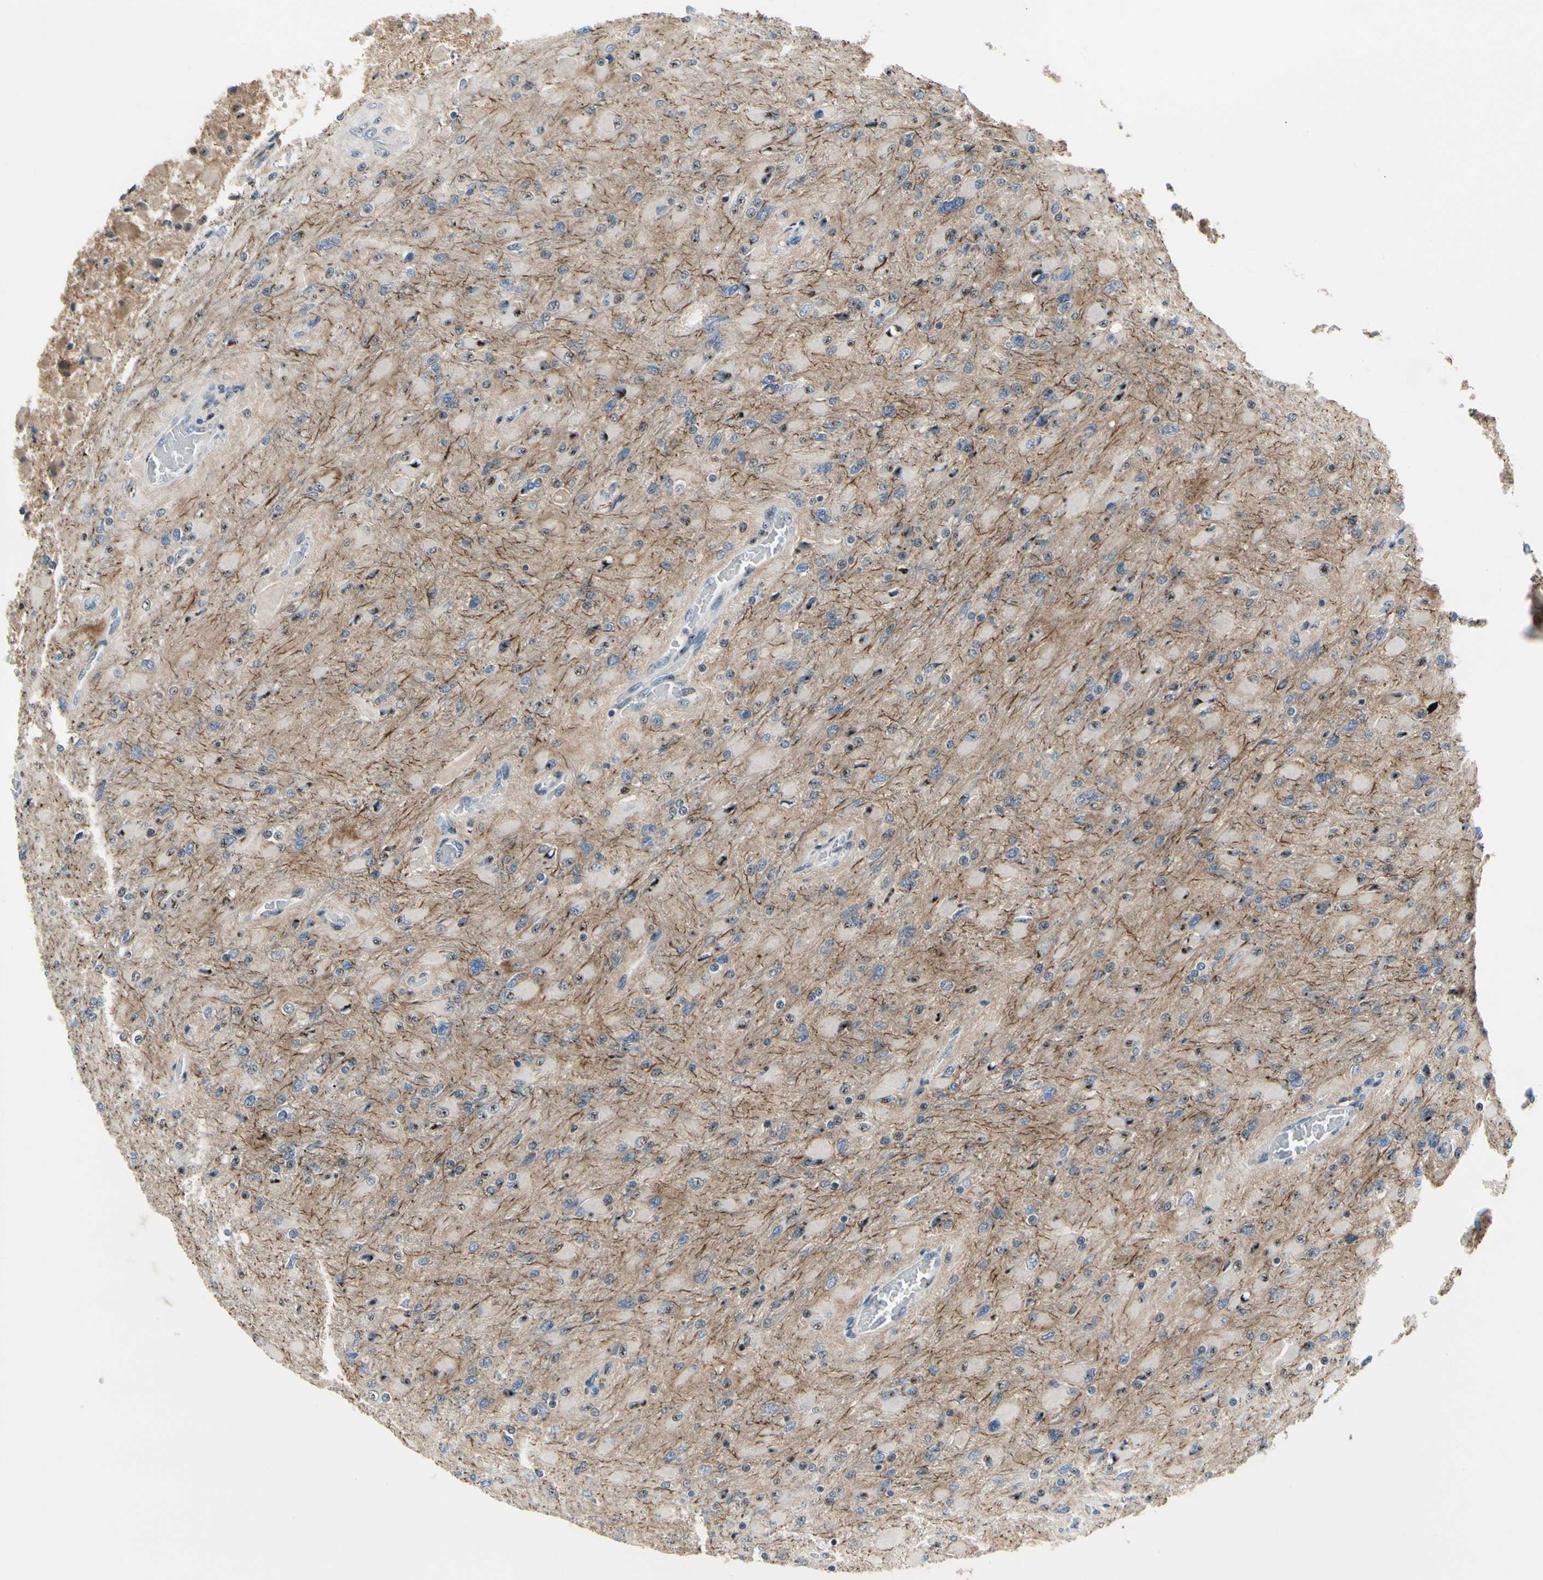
{"staining": {"intensity": "moderate", "quantity": "<25%", "location": "nuclear"}, "tissue": "glioma", "cell_type": "Tumor cells", "image_type": "cancer", "snomed": [{"axis": "morphology", "description": "Glioma, malignant, High grade"}, {"axis": "topography", "description": "Cerebral cortex"}], "caption": "A high-resolution photomicrograph shows immunohistochemistry staining of malignant glioma (high-grade), which shows moderate nuclear expression in approximately <25% of tumor cells.", "gene": "NFASC", "patient": {"sex": "female", "age": 36}}